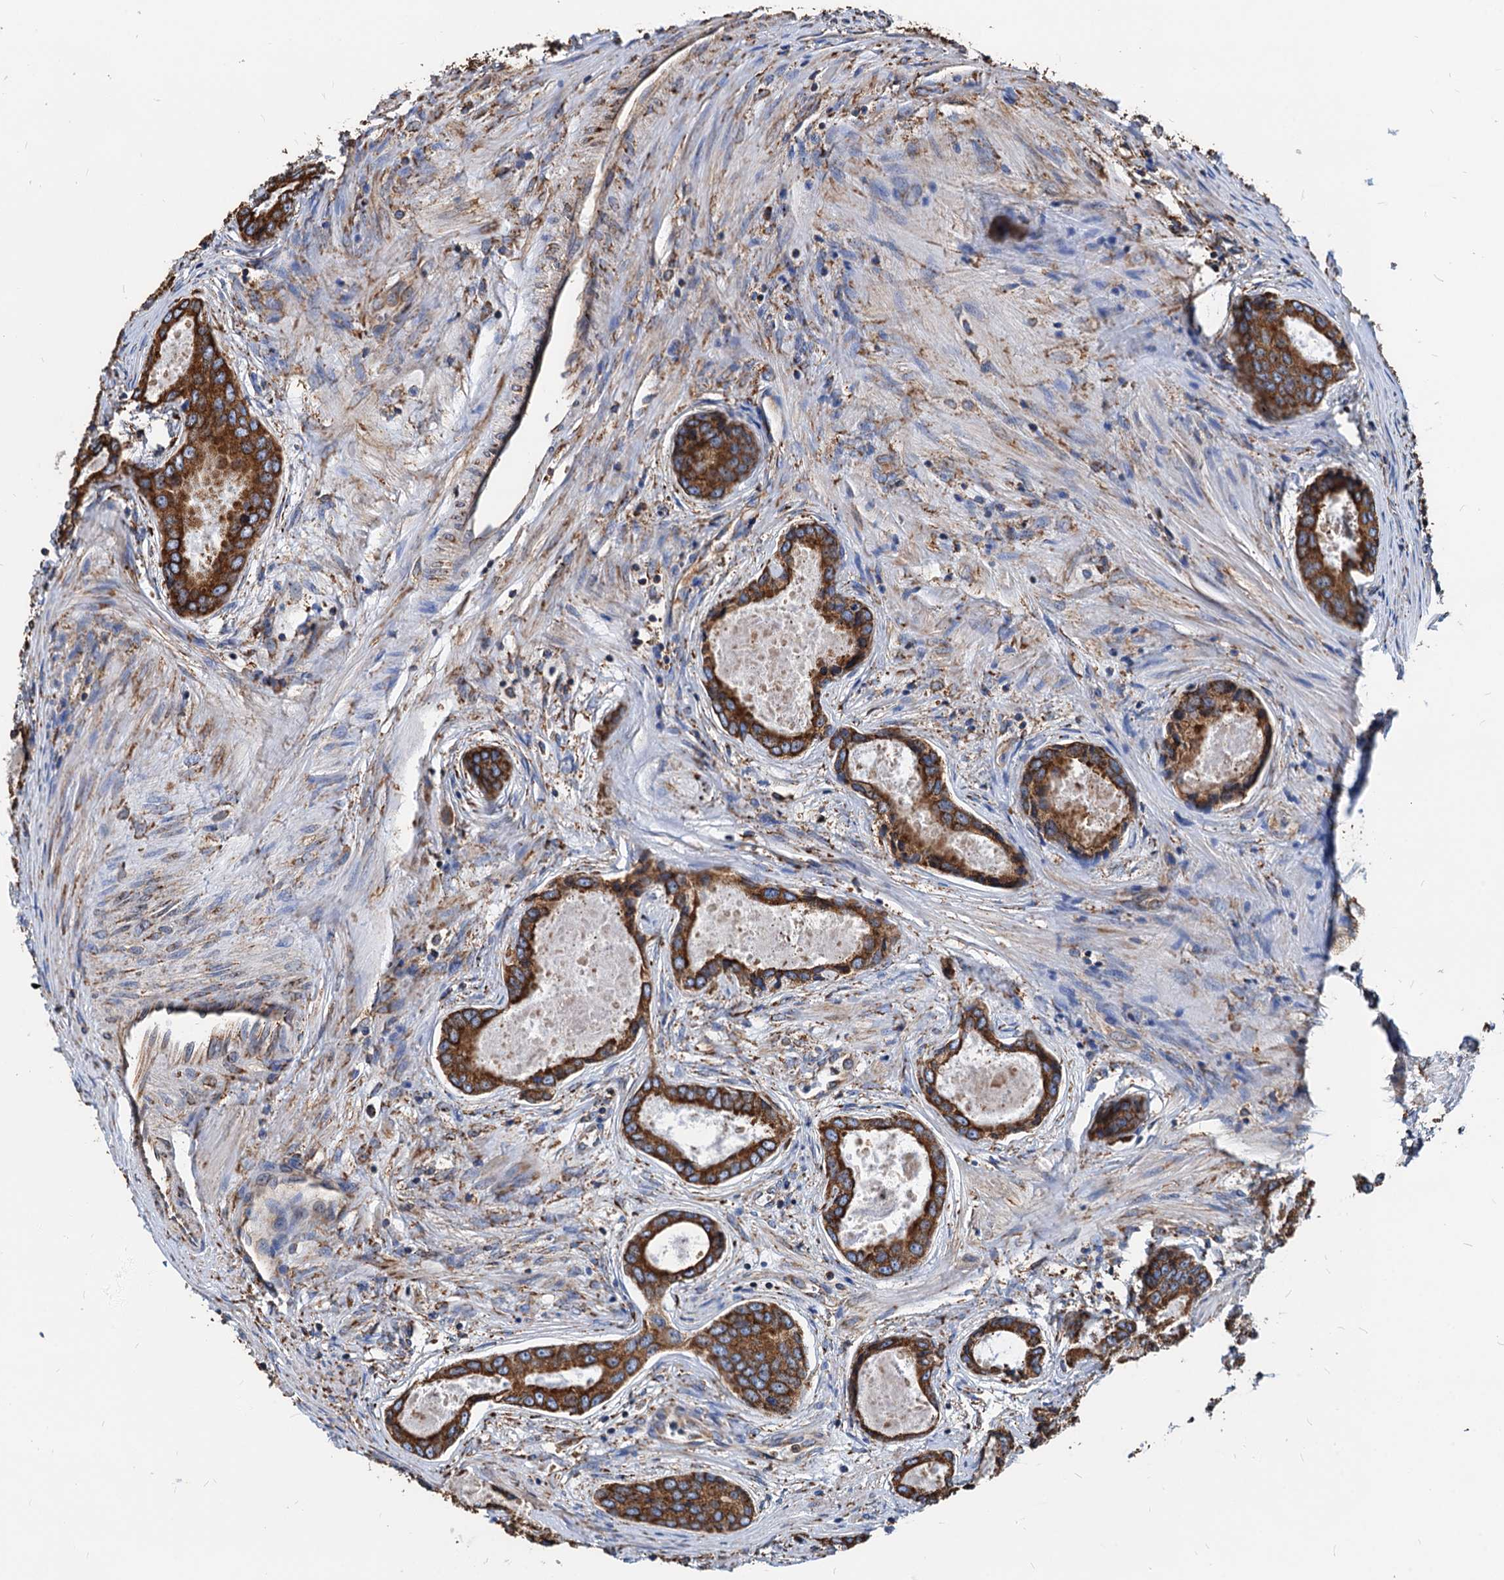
{"staining": {"intensity": "strong", "quantity": ">75%", "location": "cytoplasmic/membranous"}, "tissue": "prostate cancer", "cell_type": "Tumor cells", "image_type": "cancer", "snomed": [{"axis": "morphology", "description": "Adenocarcinoma, Low grade"}, {"axis": "topography", "description": "Prostate"}], "caption": "The immunohistochemical stain shows strong cytoplasmic/membranous expression in tumor cells of prostate cancer tissue.", "gene": "HSPA5", "patient": {"sex": "male", "age": 68}}